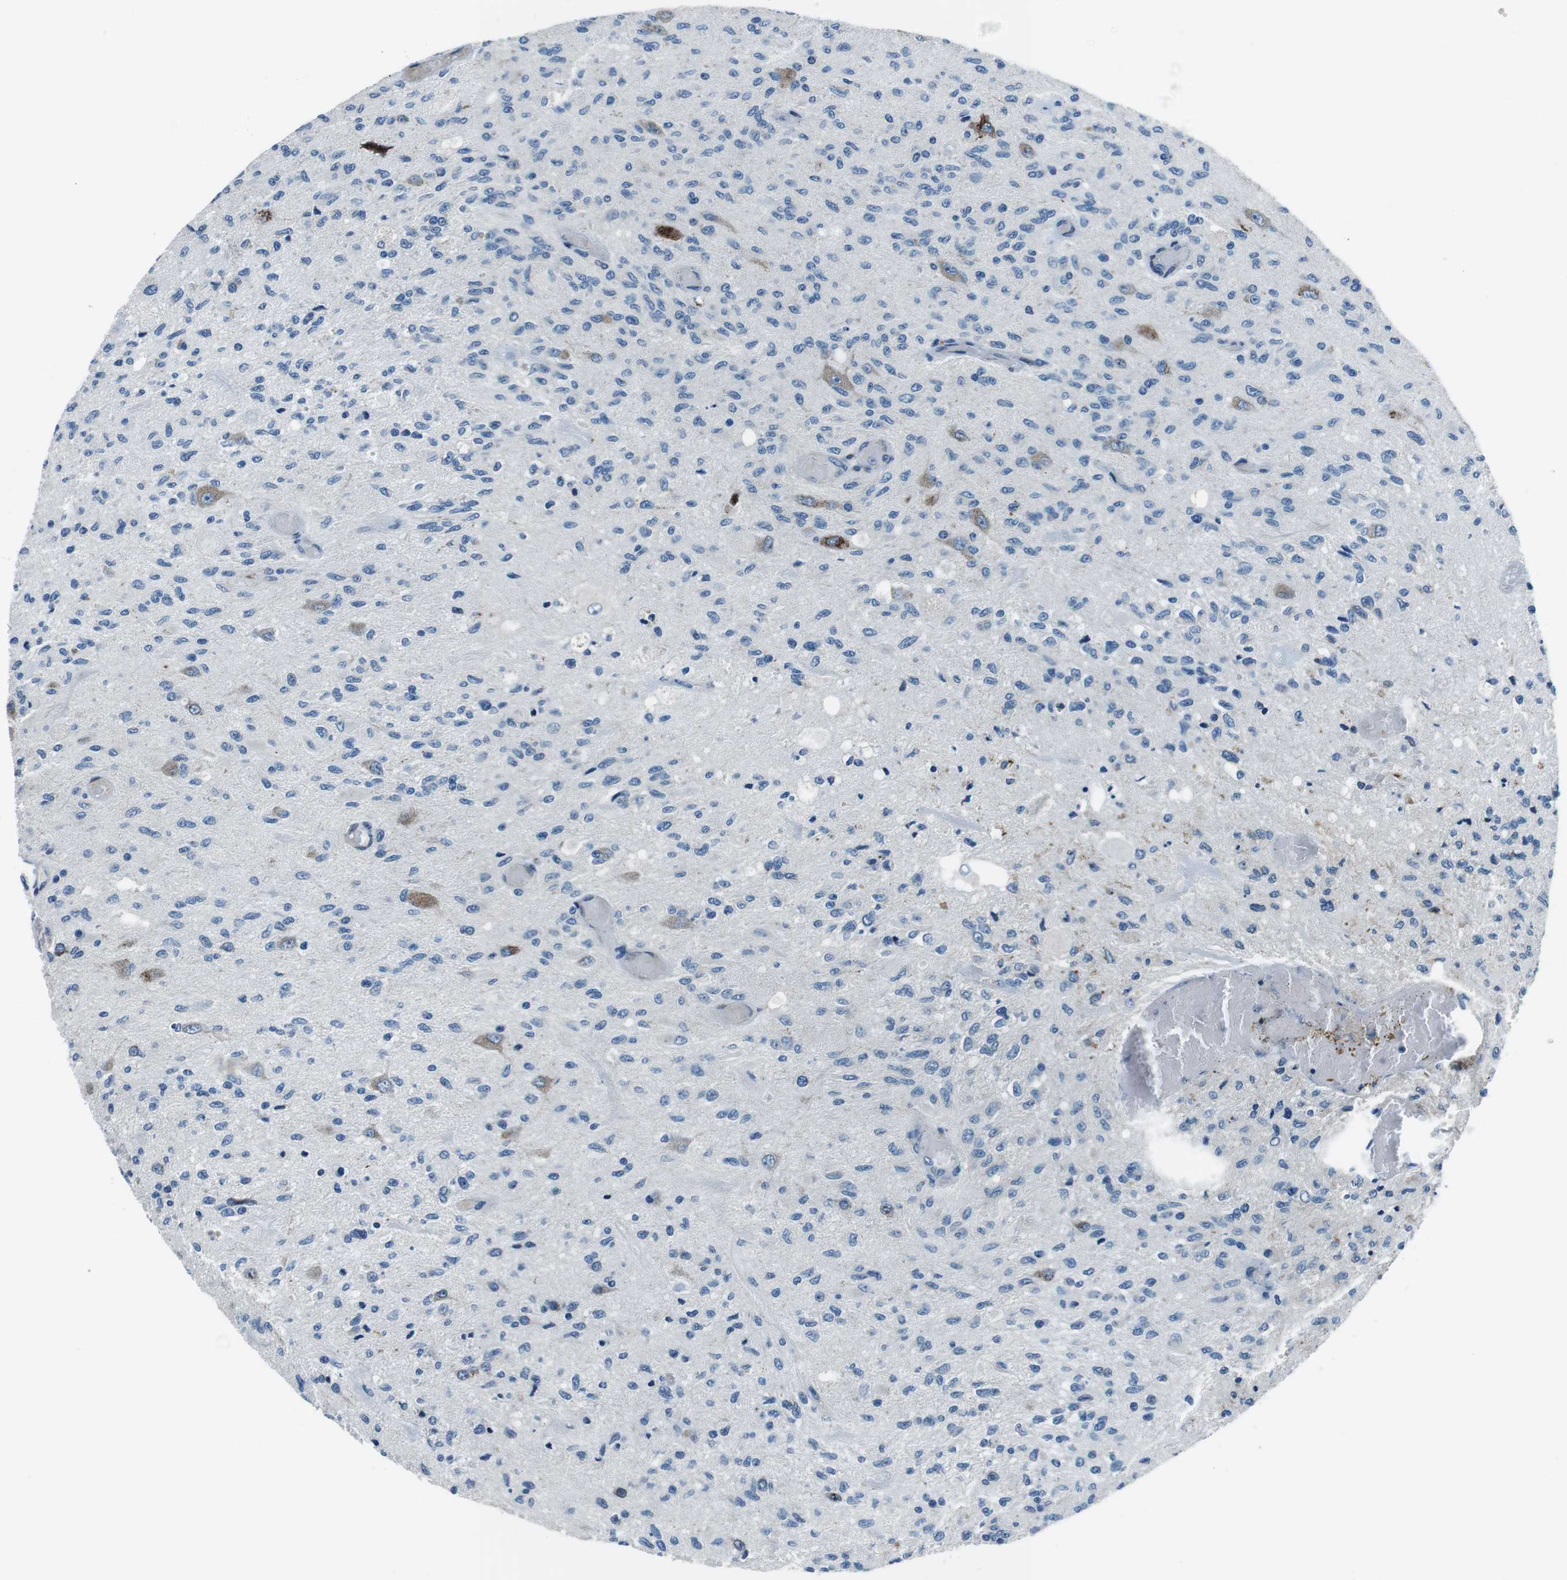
{"staining": {"intensity": "negative", "quantity": "none", "location": "none"}, "tissue": "glioma", "cell_type": "Tumor cells", "image_type": "cancer", "snomed": [{"axis": "morphology", "description": "Normal tissue, NOS"}, {"axis": "morphology", "description": "Glioma, malignant, High grade"}, {"axis": "topography", "description": "Cerebral cortex"}], "caption": "There is no significant positivity in tumor cells of glioma.", "gene": "NUCB2", "patient": {"sex": "male", "age": 77}}